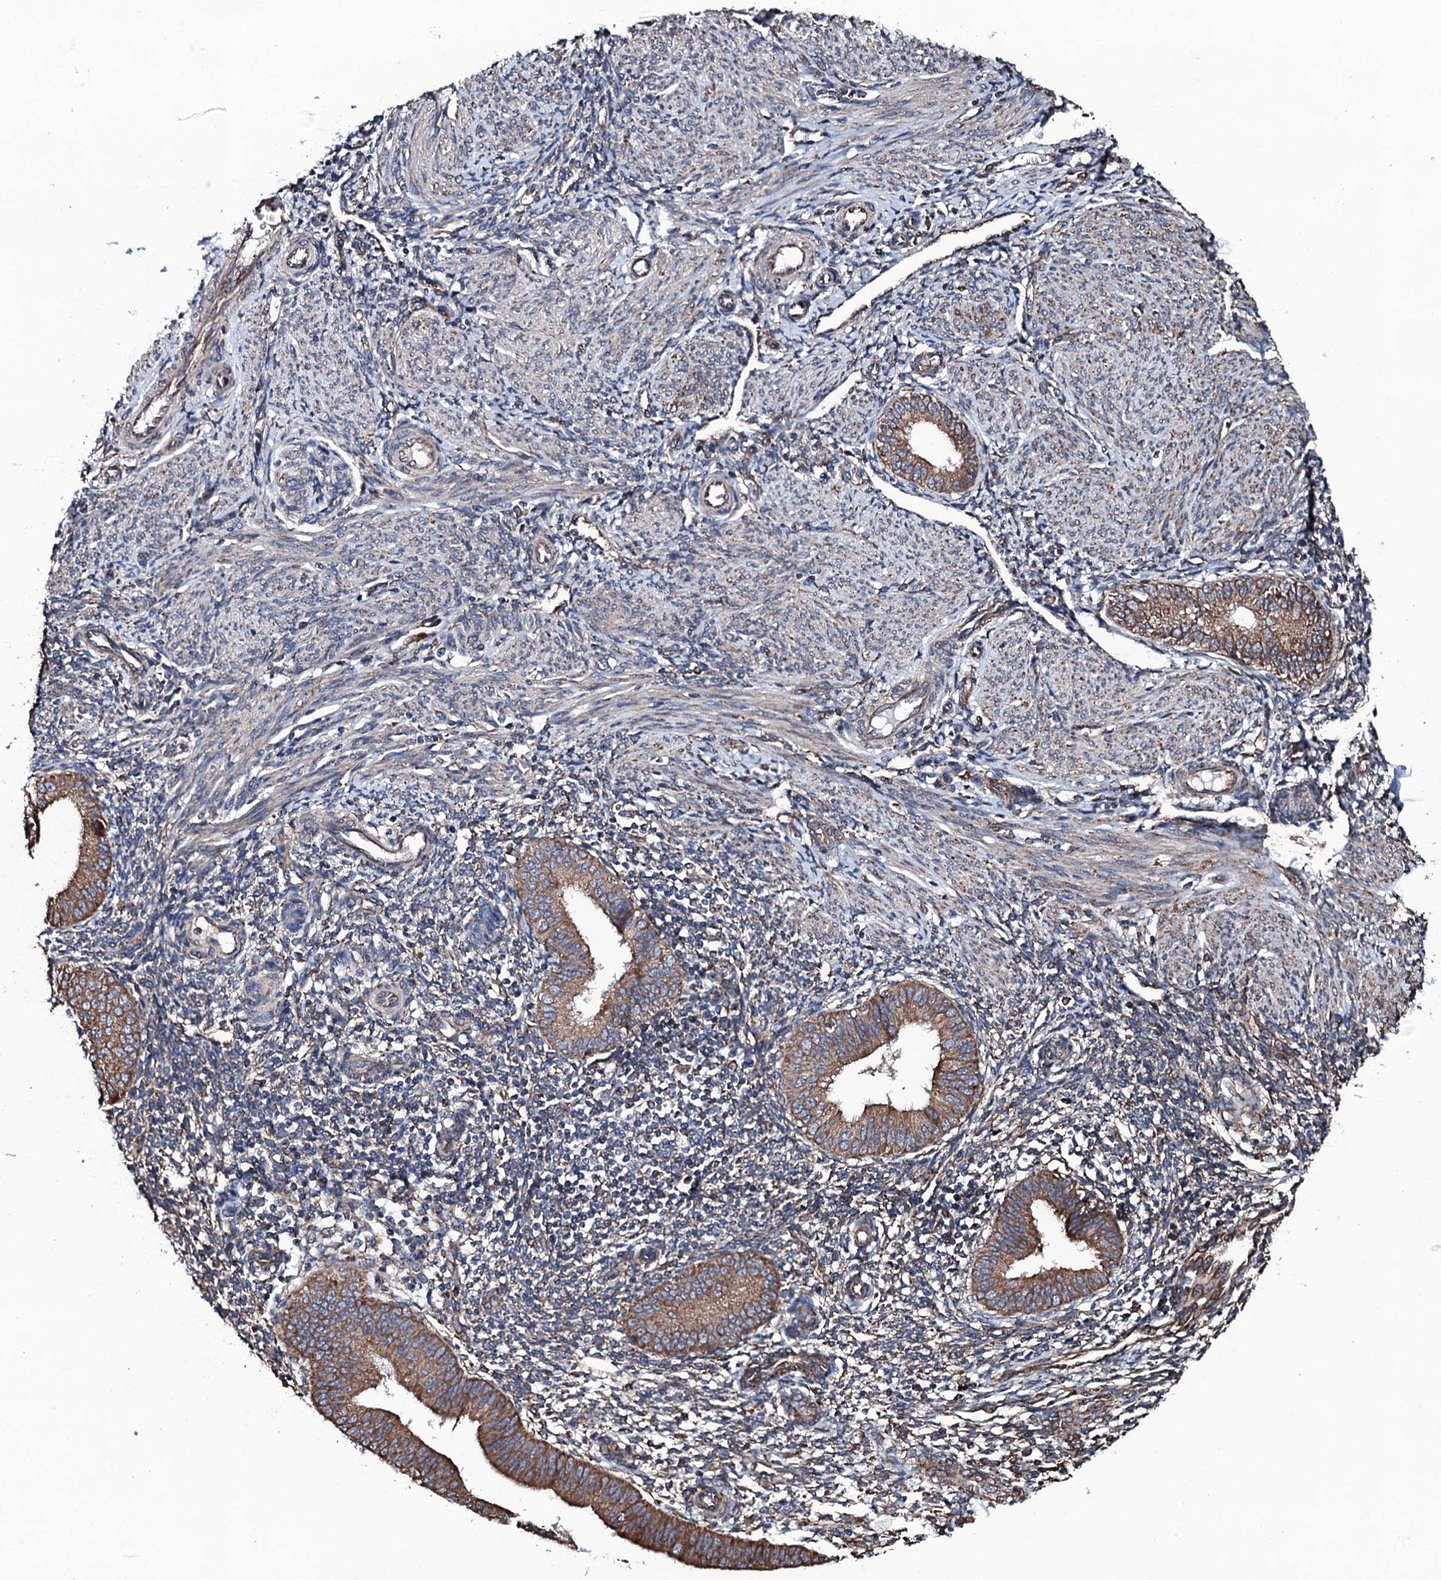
{"staining": {"intensity": "moderate", "quantity": "<25%", "location": "cytoplasmic/membranous"}, "tissue": "endometrium", "cell_type": "Cells in endometrial stroma", "image_type": "normal", "snomed": [{"axis": "morphology", "description": "Normal tissue, NOS"}, {"axis": "topography", "description": "Uterus"}, {"axis": "topography", "description": "Endometrium"}], "caption": "Immunohistochemistry staining of benign endometrium, which exhibits low levels of moderate cytoplasmic/membranous positivity in about <25% of cells in endometrial stroma indicating moderate cytoplasmic/membranous protein staining. The staining was performed using DAB (brown) for protein detection and nuclei were counterstained in hematoxylin (blue).", "gene": "RAB12", "patient": {"sex": "female", "age": 48}}